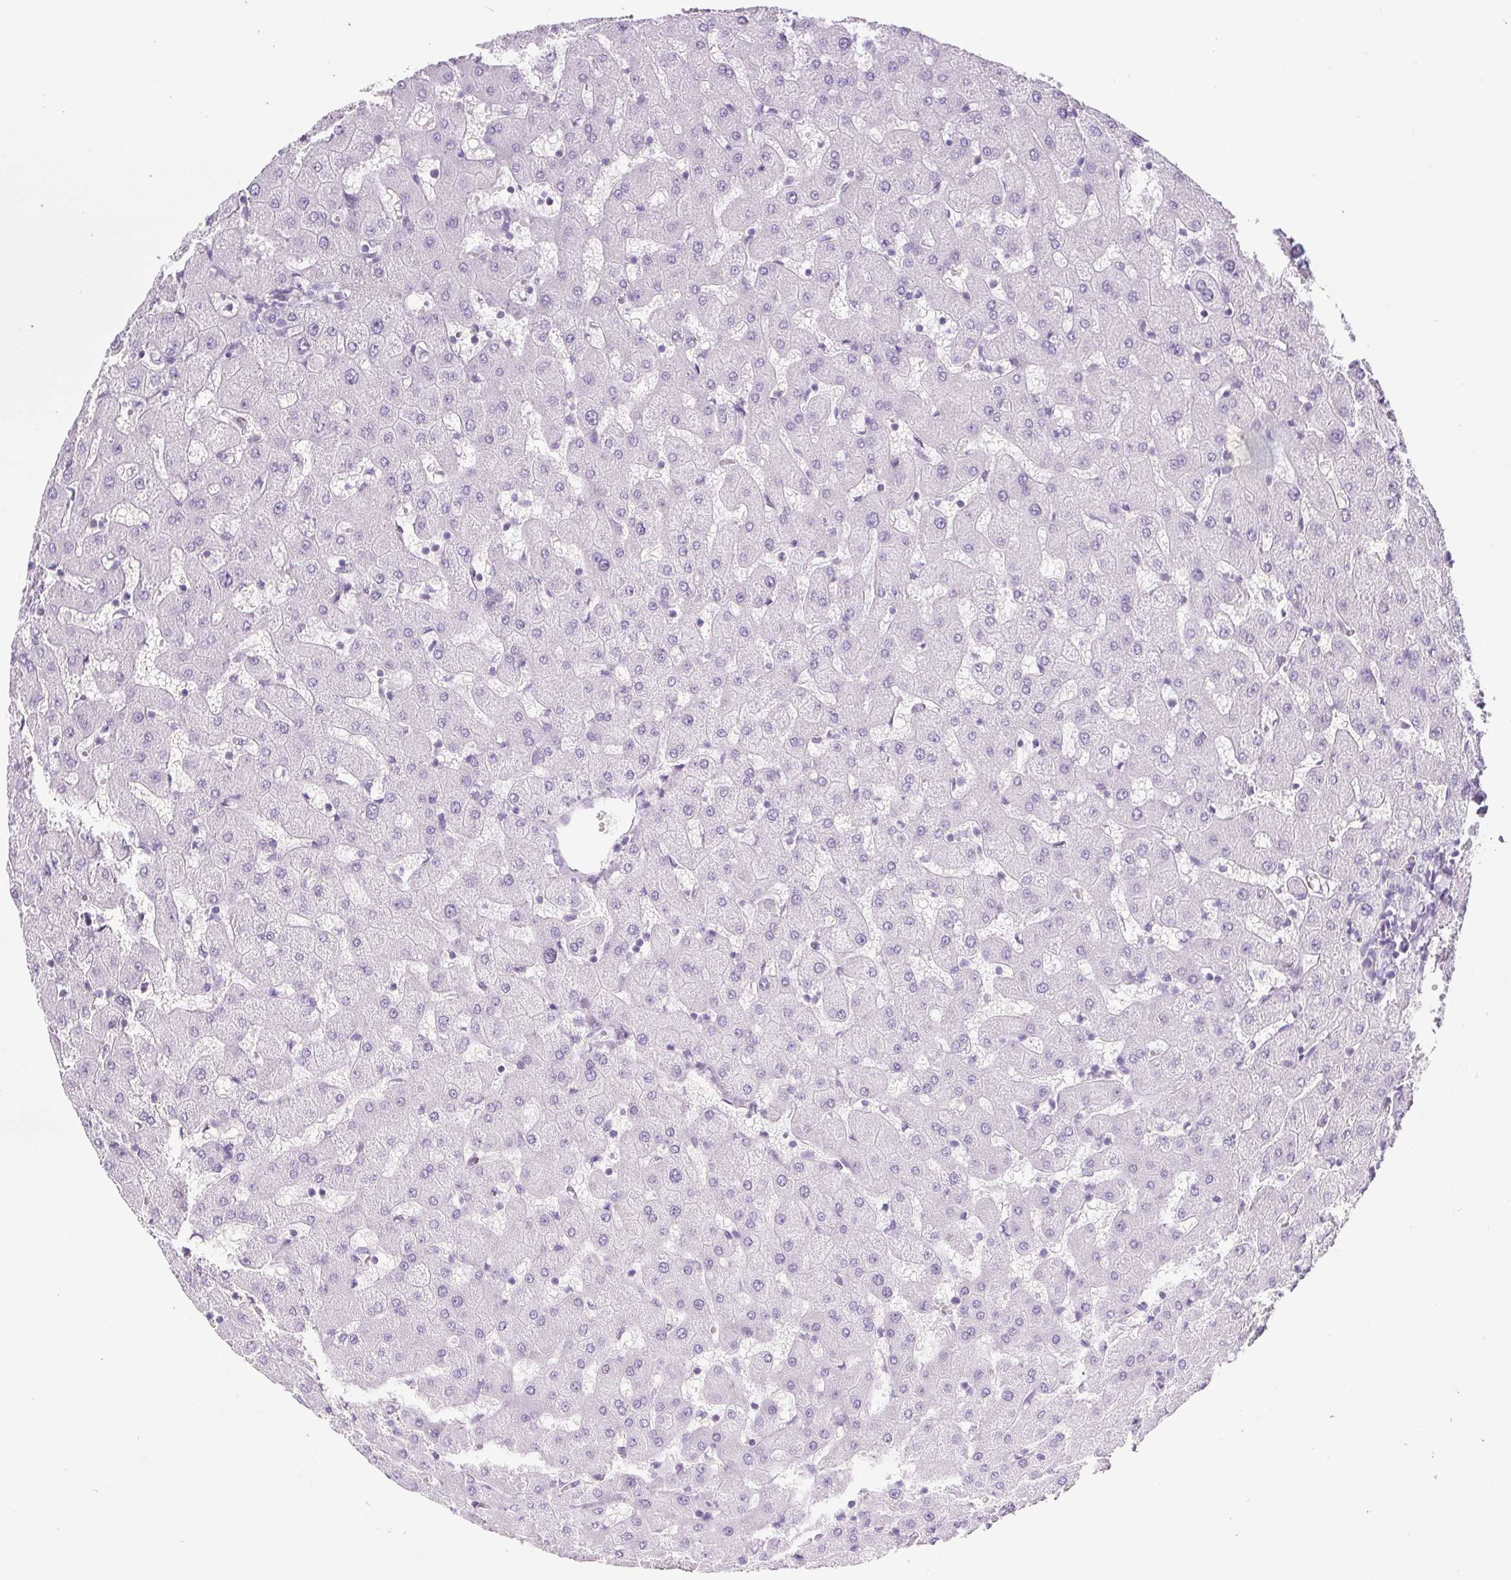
{"staining": {"intensity": "negative", "quantity": "none", "location": "none"}, "tissue": "liver", "cell_type": "Cholangiocytes", "image_type": "normal", "snomed": [{"axis": "morphology", "description": "Normal tissue, NOS"}, {"axis": "topography", "description": "Liver"}], "caption": "This is an immunohistochemistry image of unremarkable human liver. There is no positivity in cholangiocytes.", "gene": "BCAS1", "patient": {"sex": "female", "age": 63}}